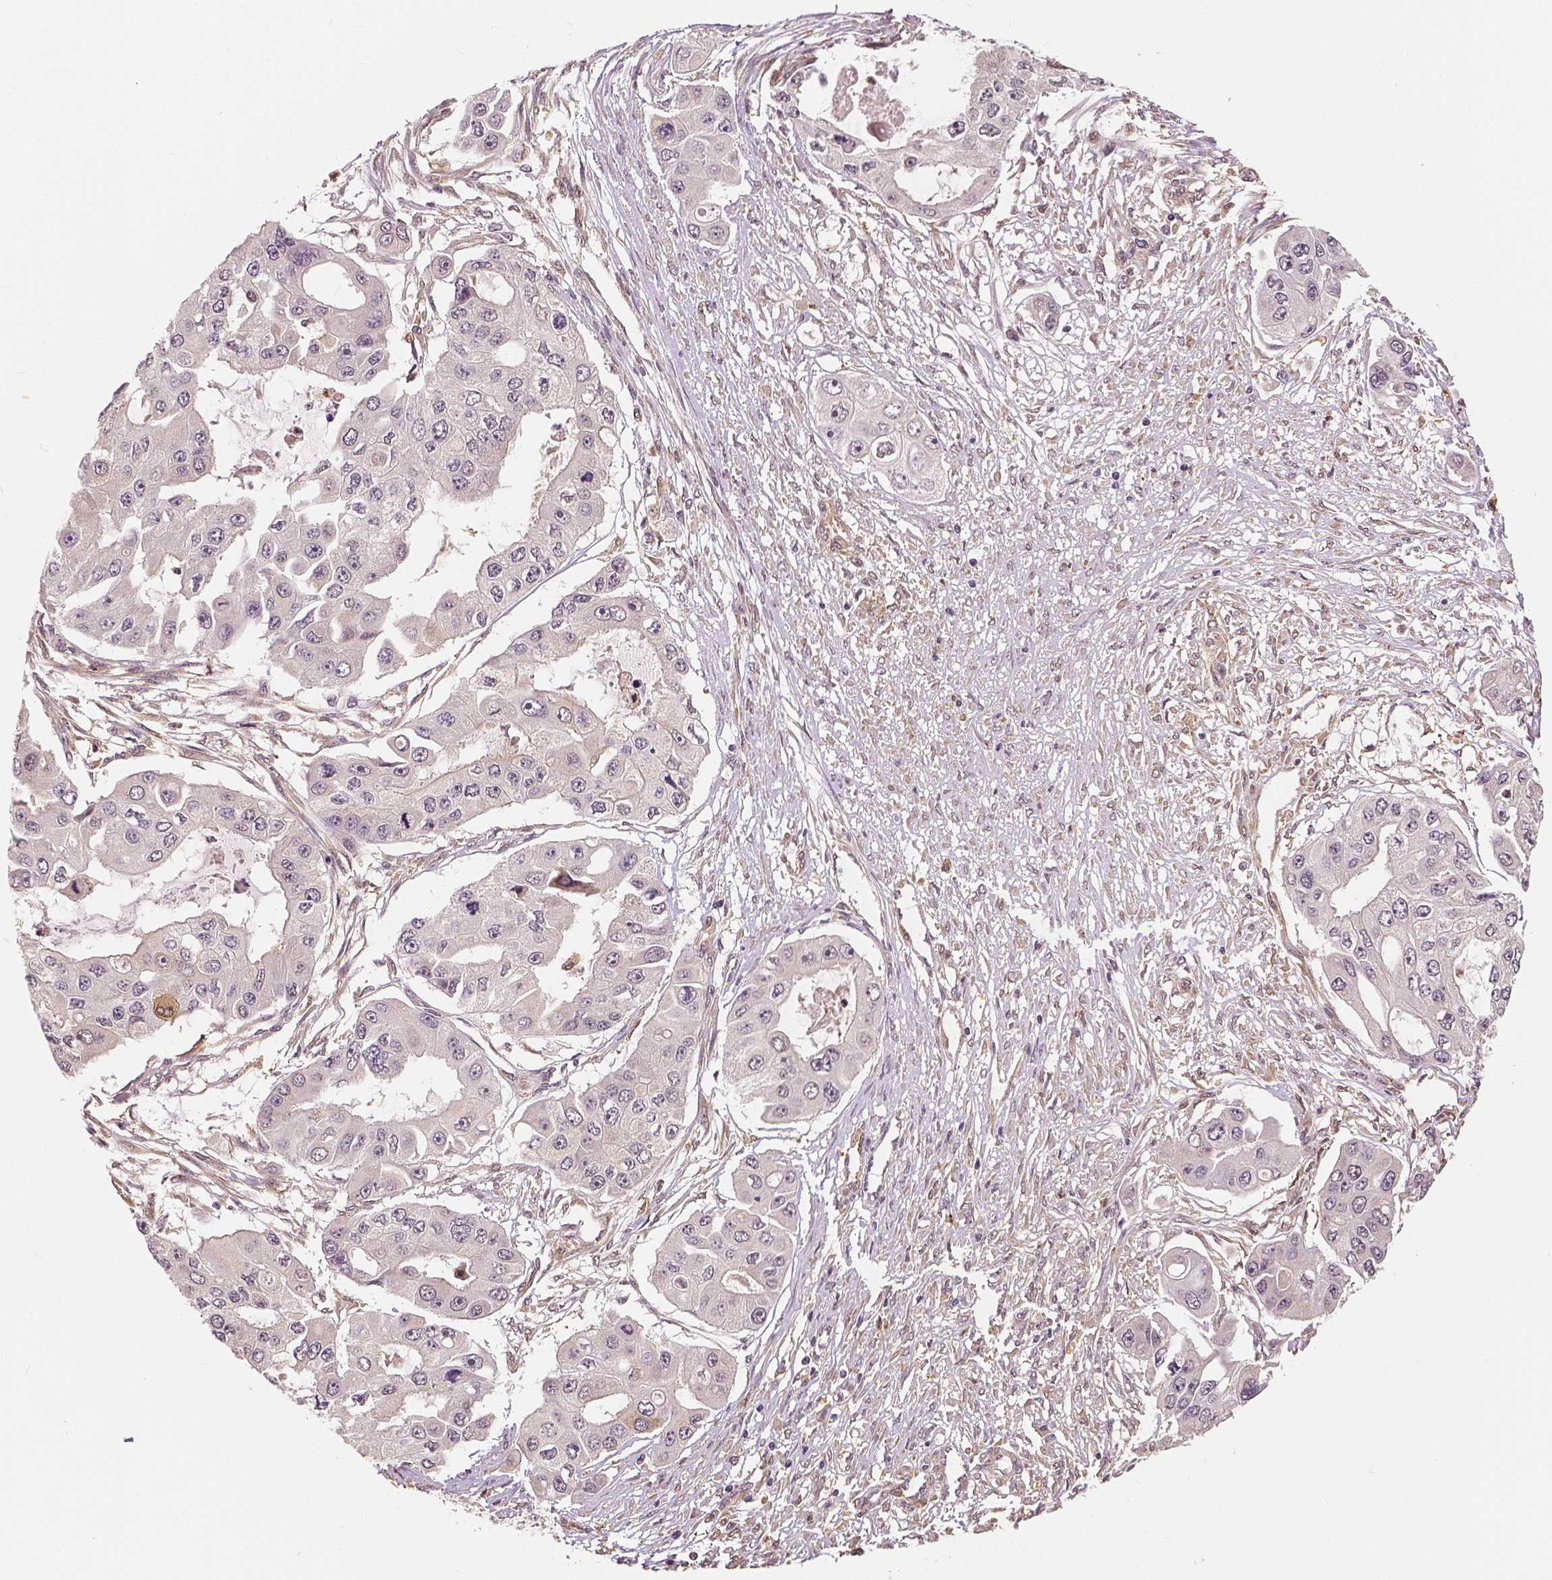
{"staining": {"intensity": "negative", "quantity": "none", "location": "none"}, "tissue": "ovarian cancer", "cell_type": "Tumor cells", "image_type": "cancer", "snomed": [{"axis": "morphology", "description": "Cystadenocarcinoma, serous, NOS"}, {"axis": "topography", "description": "Ovary"}], "caption": "There is no significant positivity in tumor cells of ovarian cancer (serous cystadenocarcinoma).", "gene": "MAP1LC3B", "patient": {"sex": "female", "age": 56}}